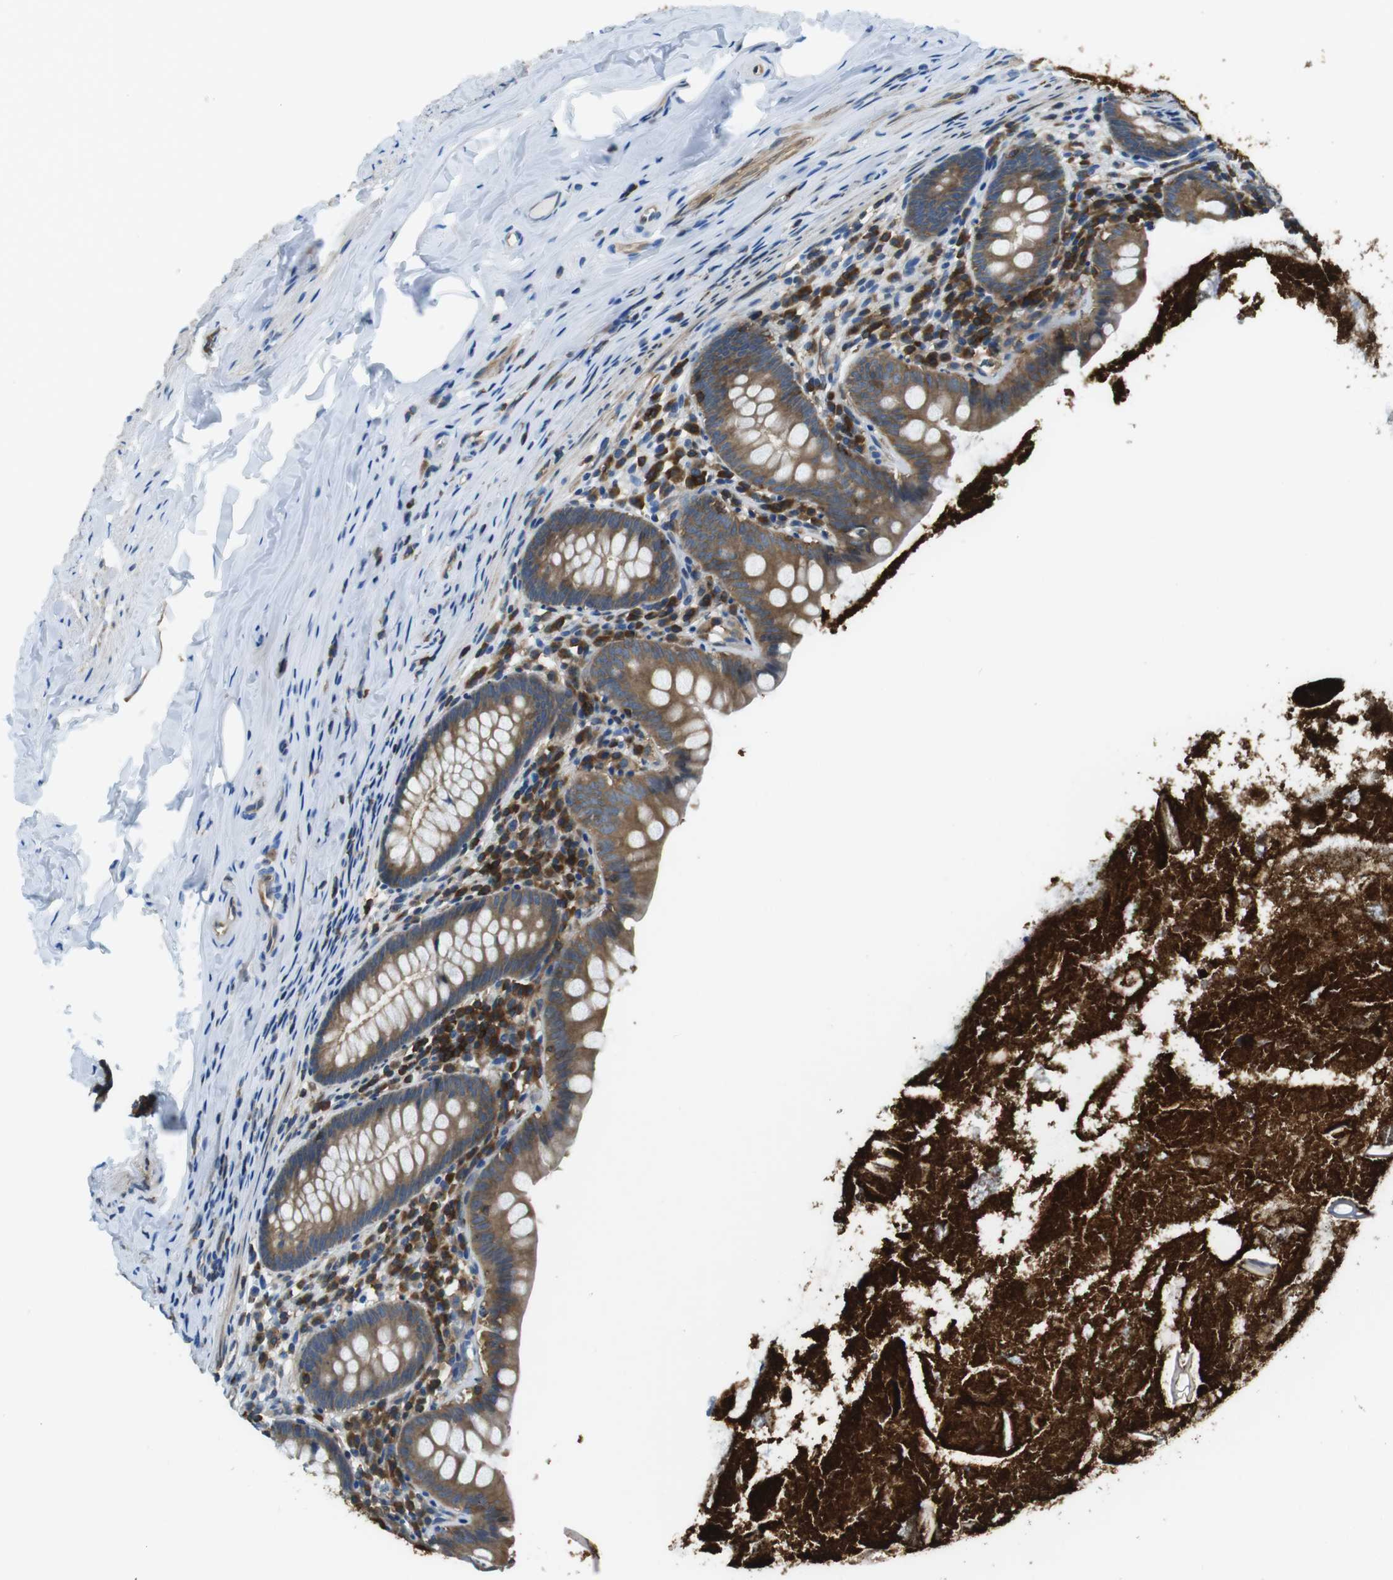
{"staining": {"intensity": "moderate", "quantity": ">75%", "location": "cytoplasmic/membranous"}, "tissue": "appendix", "cell_type": "Glandular cells", "image_type": "normal", "snomed": [{"axis": "morphology", "description": "Normal tissue, NOS"}, {"axis": "topography", "description": "Appendix"}], "caption": "Moderate cytoplasmic/membranous staining is seen in about >75% of glandular cells in benign appendix. (DAB = brown stain, brightfield microscopy at high magnification).", "gene": "TES", "patient": {"sex": "male", "age": 52}}